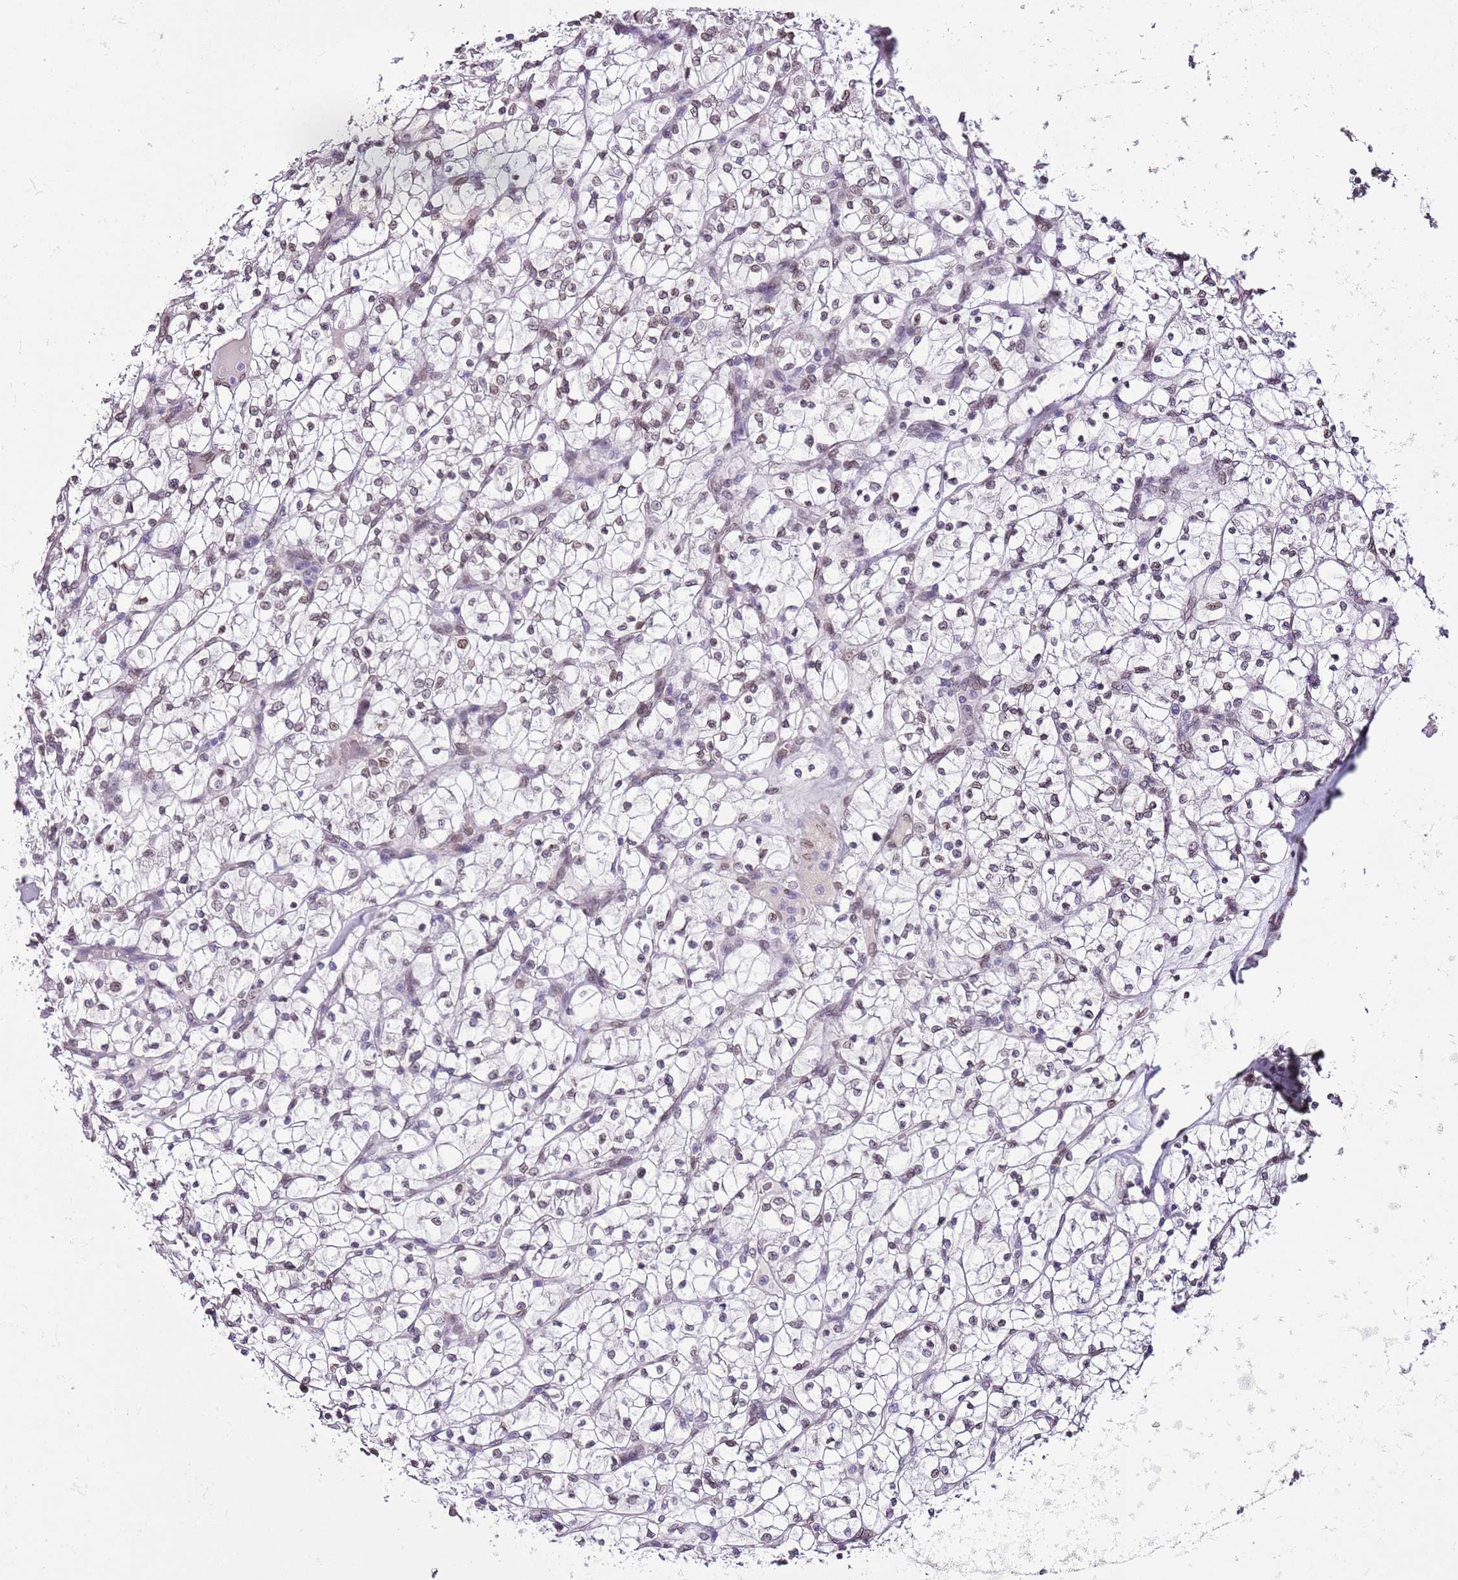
{"staining": {"intensity": "weak", "quantity": "25%-75%", "location": "nuclear"}, "tissue": "renal cancer", "cell_type": "Tumor cells", "image_type": "cancer", "snomed": [{"axis": "morphology", "description": "Adenocarcinoma, NOS"}, {"axis": "topography", "description": "Kidney"}], "caption": "Immunohistochemical staining of renal adenocarcinoma shows low levels of weak nuclear protein positivity in about 25%-75% of tumor cells.", "gene": "ZGLP1", "patient": {"sex": "female", "age": 64}}